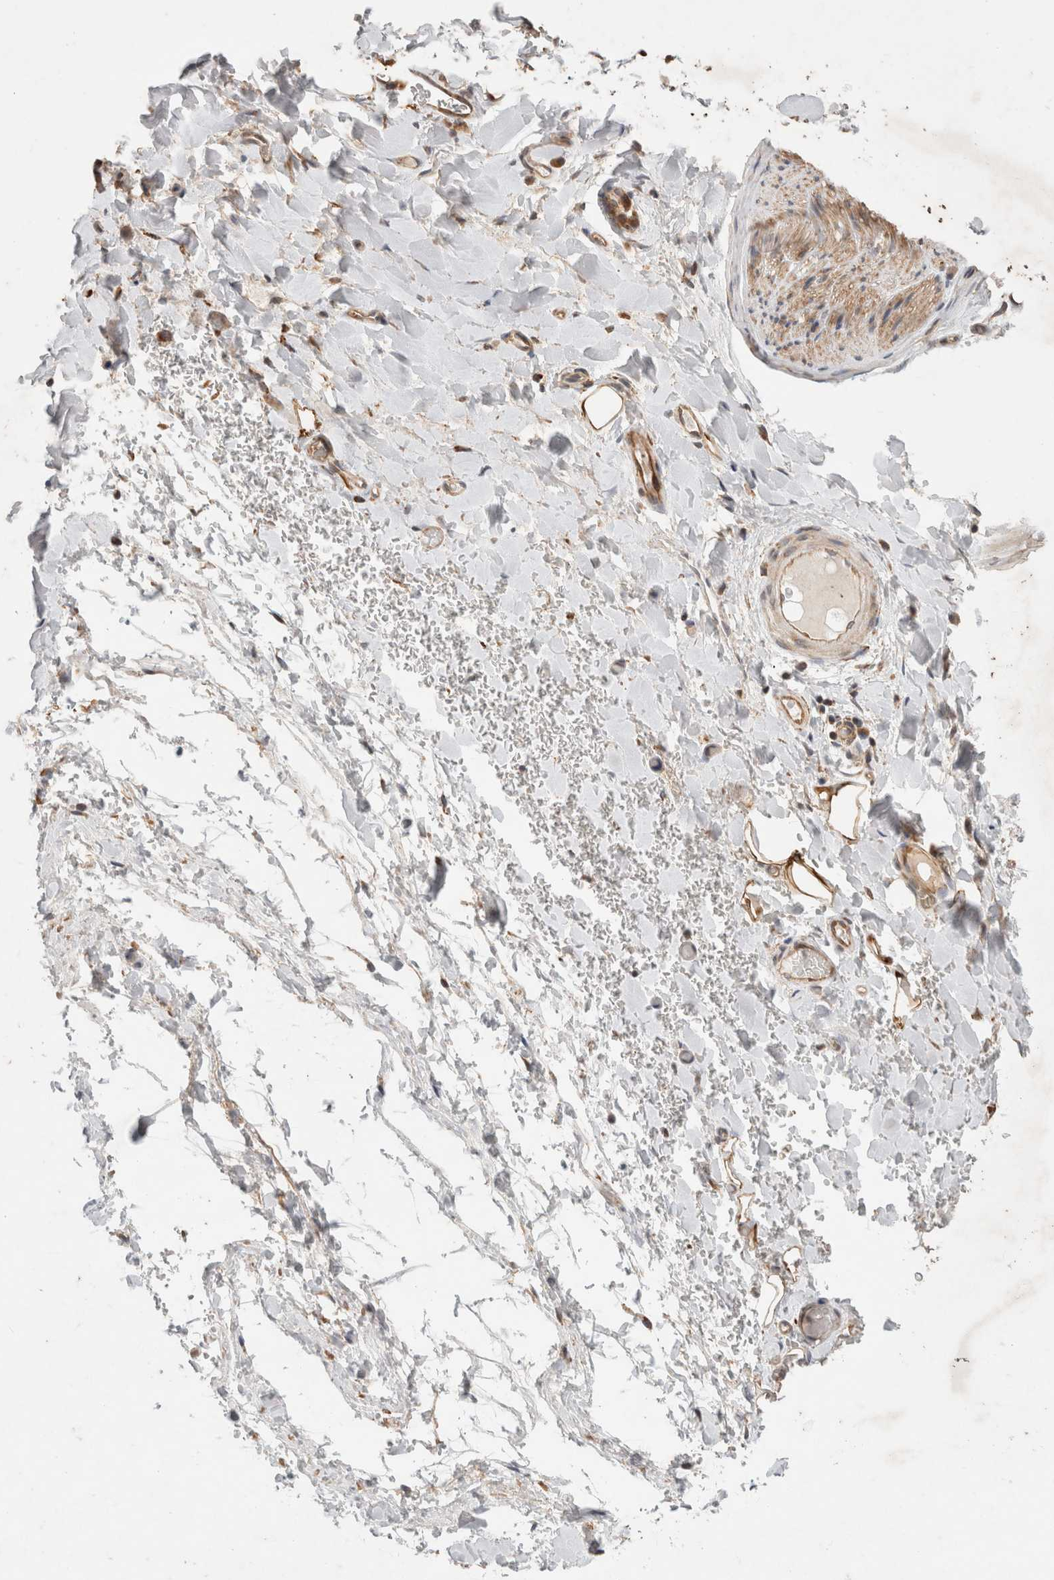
{"staining": {"intensity": "moderate", "quantity": ">75%", "location": "cytoplasmic/membranous"}, "tissue": "adipose tissue", "cell_type": "Adipocytes", "image_type": "normal", "snomed": [{"axis": "morphology", "description": "Normal tissue, NOS"}, {"axis": "morphology", "description": "Adenocarcinoma, NOS"}, {"axis": "topography", "description": "Esophagus"}], "caption": "Immunohistochemical staining of benign adipose tissue exhibits medium levels of moderate cytoplasmic/membranous positivity in about >75% of adipocytes. The staining was performed using DAB (3,3'-diaminobenzidine), with brown indicating positive protein expression. Nuclei are stained blue with hematoxylin.", "gene": "HROB", "patient": {"sex": "male", "age": 62}}